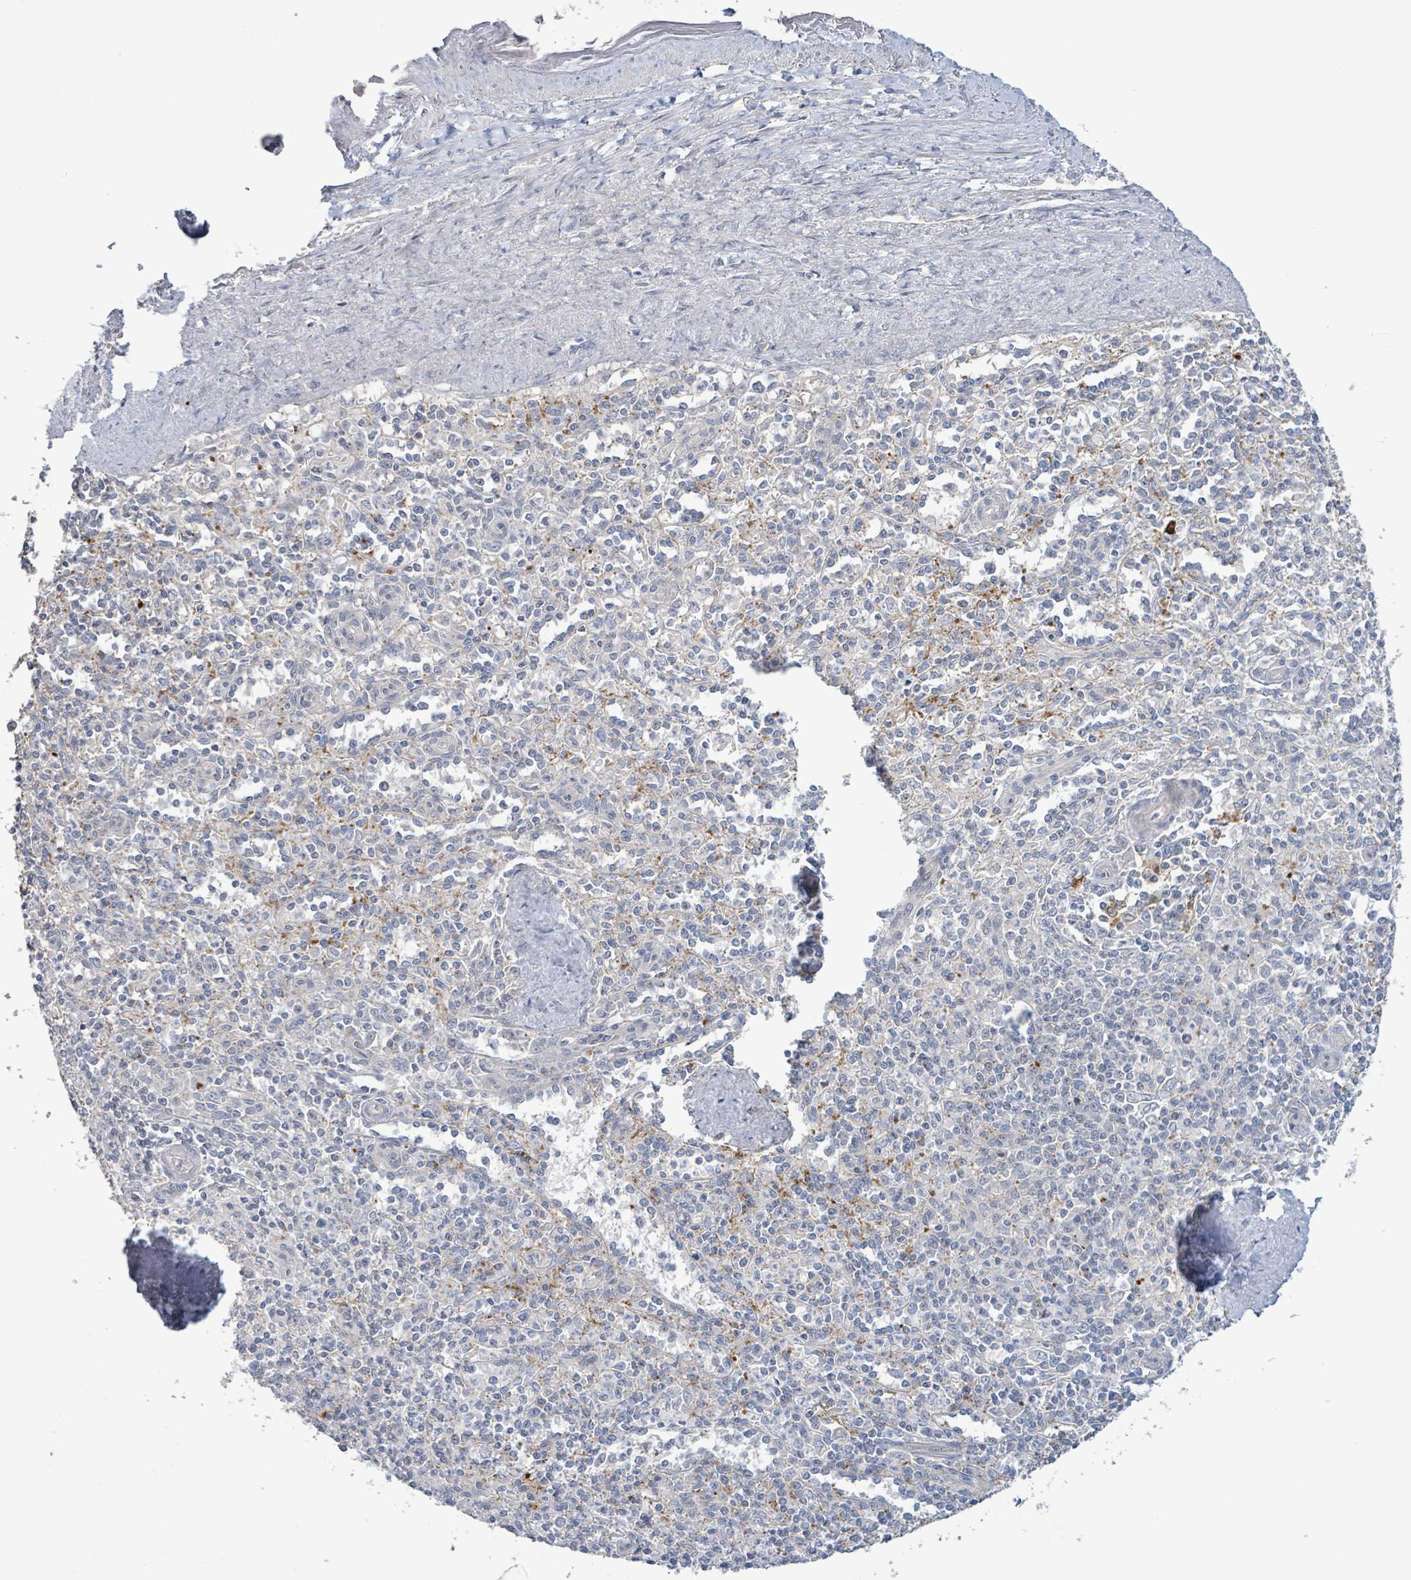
{"staining": {"intensity": "strong", "quantity": "<25%", "location": "cytoplasmic/membranous"}, "tissue": "spleen", "cell_type": "Cells in red pulp", "image_type": "normal", "snomed": [{"axis": "morphology", "description": "Normal tissue, NOS"}, {"axis": "topography", "description": "Spleen"}], "caption": "The immunohistochemical stain highlights strong cytoplasmic/membranous expression in cells in red pulp of unremarkable spleen.", "gene": "LILRA4", "patient": {"sex": "female", "age": 70}}